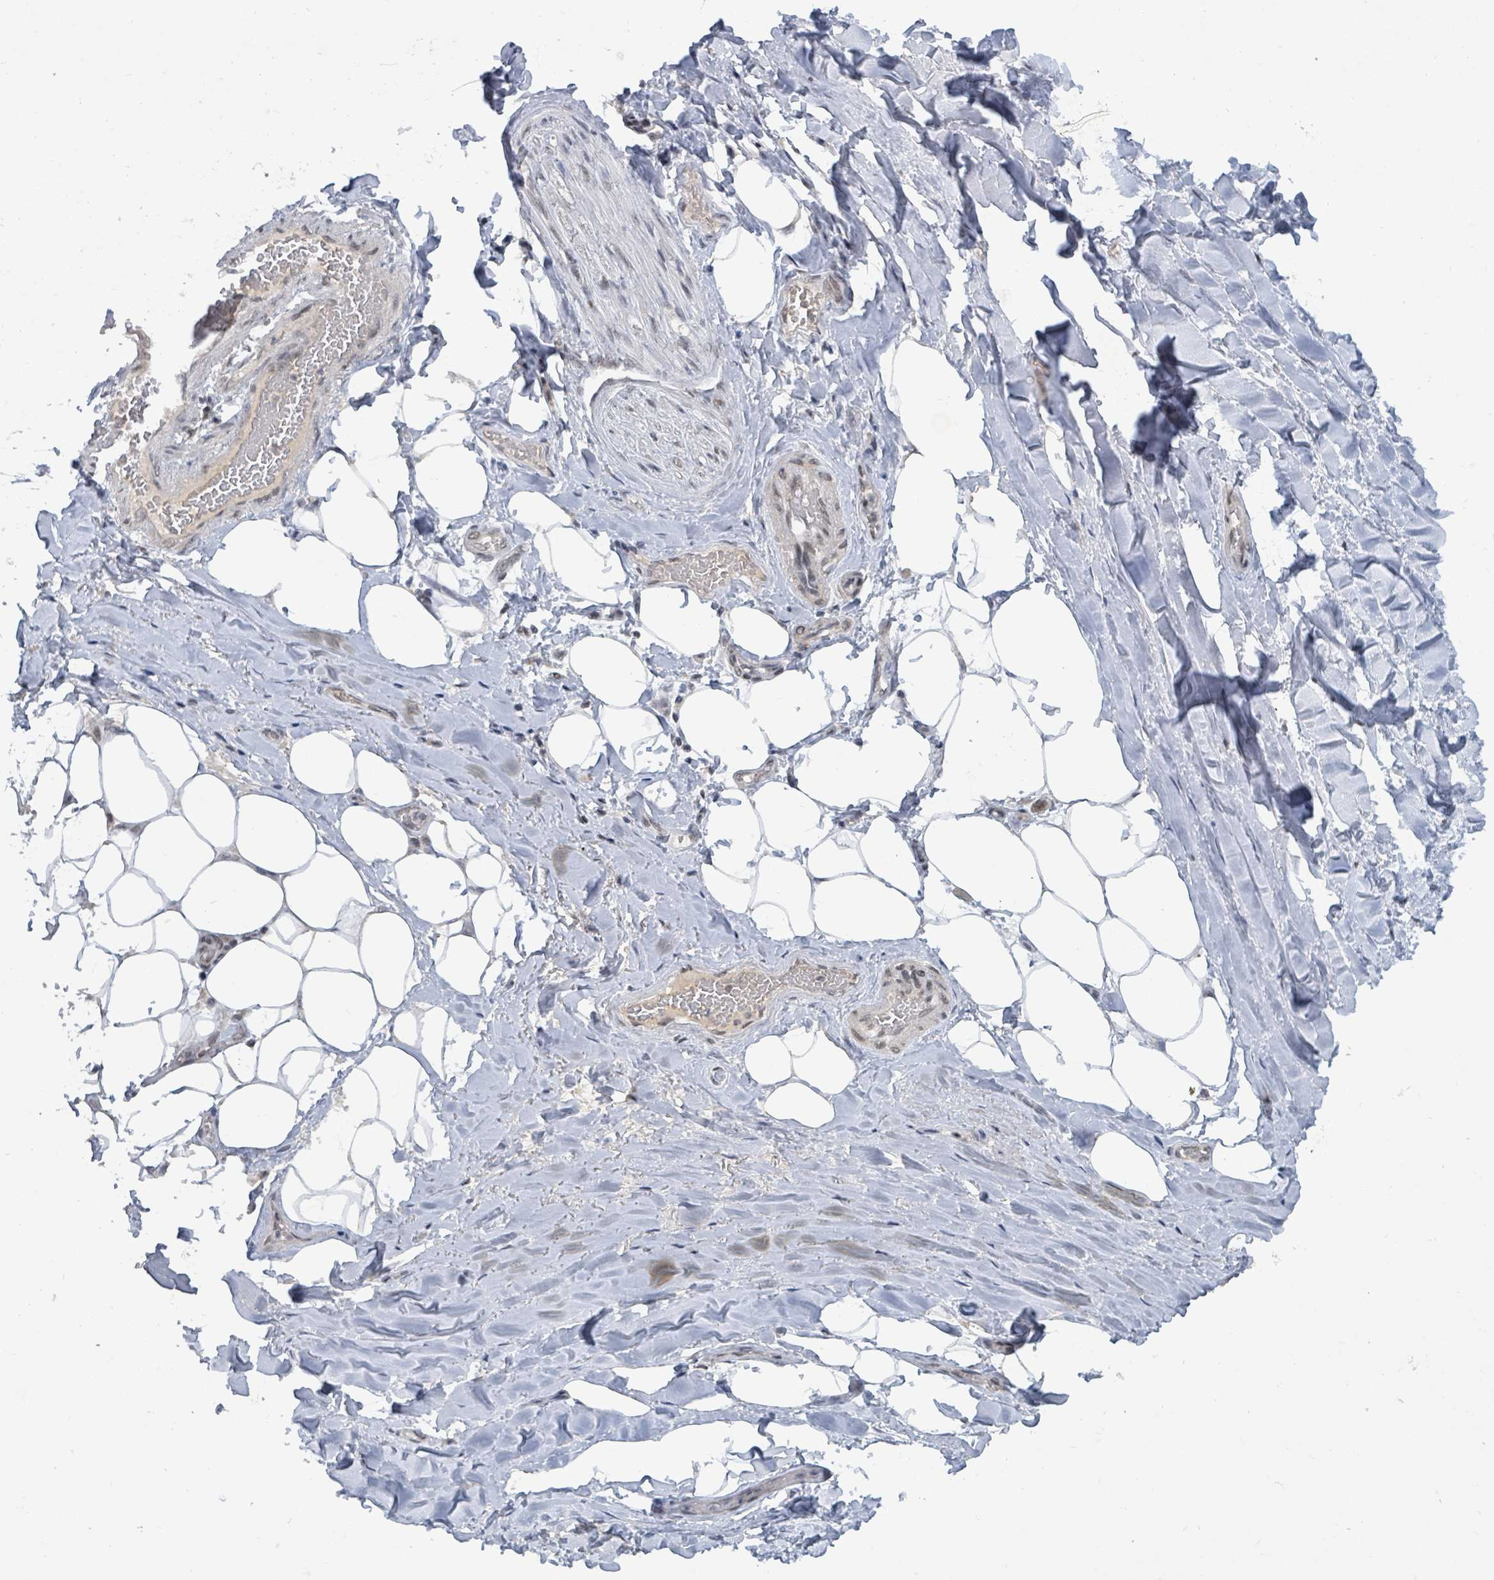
{"staining": {"intensity": "negative", "quantity": "none", "location": "none"}, "tissue": "adipose tissue", "cell_type": "Adipocytes", "image_type": "normal", "snomed": [{"axis": "morphology", "description": "Normal tissue, NOS"}, {"axis": "topography", "description": "Lymph node"}, {"axis": "topography", "description": "Cartilage tissue"}, {"axis": "topography", "description": "Bronchus"}], "caption": "This is an immunohistochemistry micrograph of normal adipose tissue. There is no expression in adipocytes.", "gene": "BANP", "patient": {"sex": "male", "age": 63}}